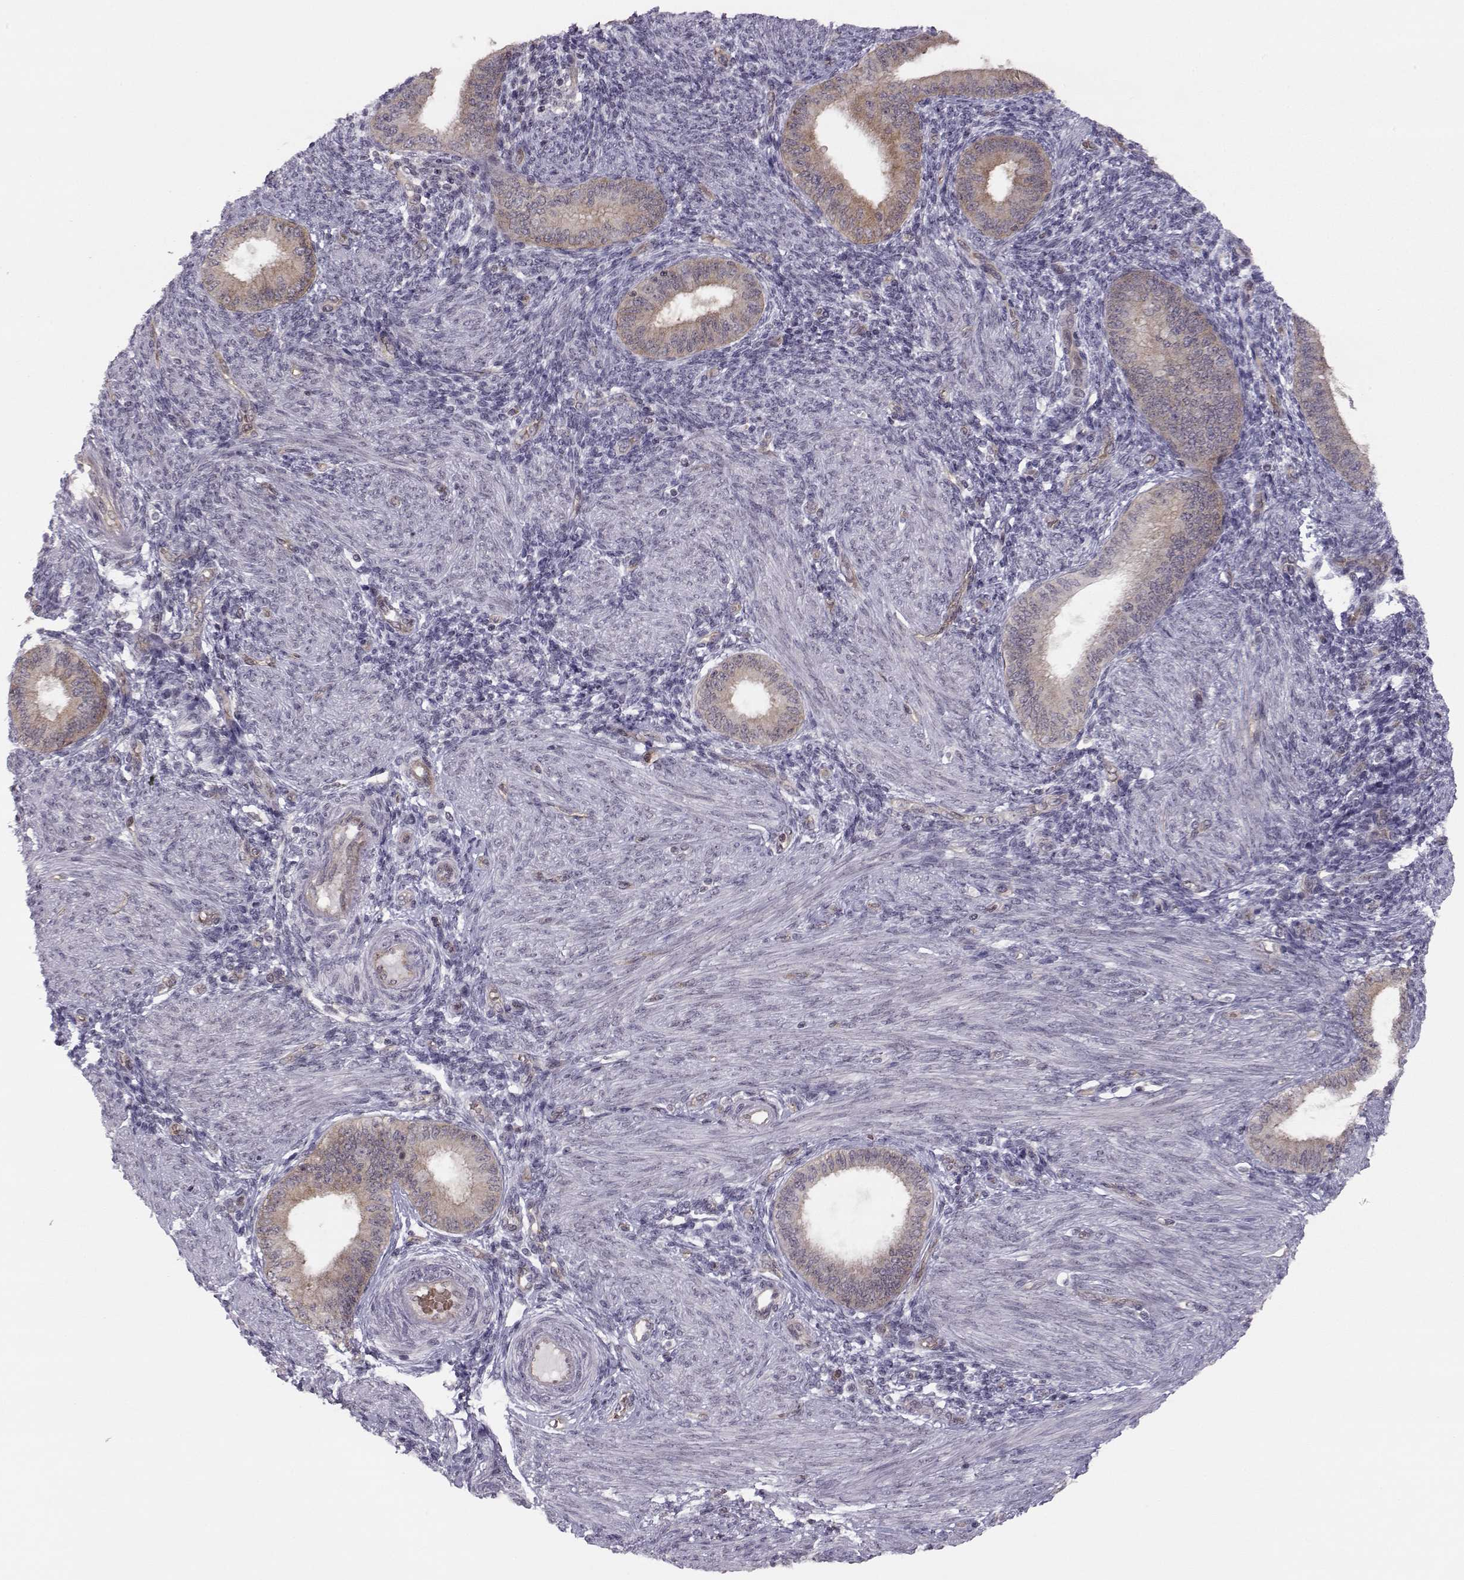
{"staining": {"intensity": "negative", "quantity": "none", "location": "none"}, "tissue": "endometrium", "cell_type": "Cells in endometrial stroma", "image_type": "normal", "snomed": [{"axis": "morphology", "description": "Normal tissue, NOS"}, {"axis": "topography", "description": "Endometrium"}], "caption": "Cells in endometrial stroma show no significant staining in normal endometrium. The staining was performed using DAB to visualize the protein expression in brown, while the nuclei were stained in blue with hematoxylin (Magnification: 20x).", "gene": "KIF13B", "patient": {"sex": "female", "age": 39}}